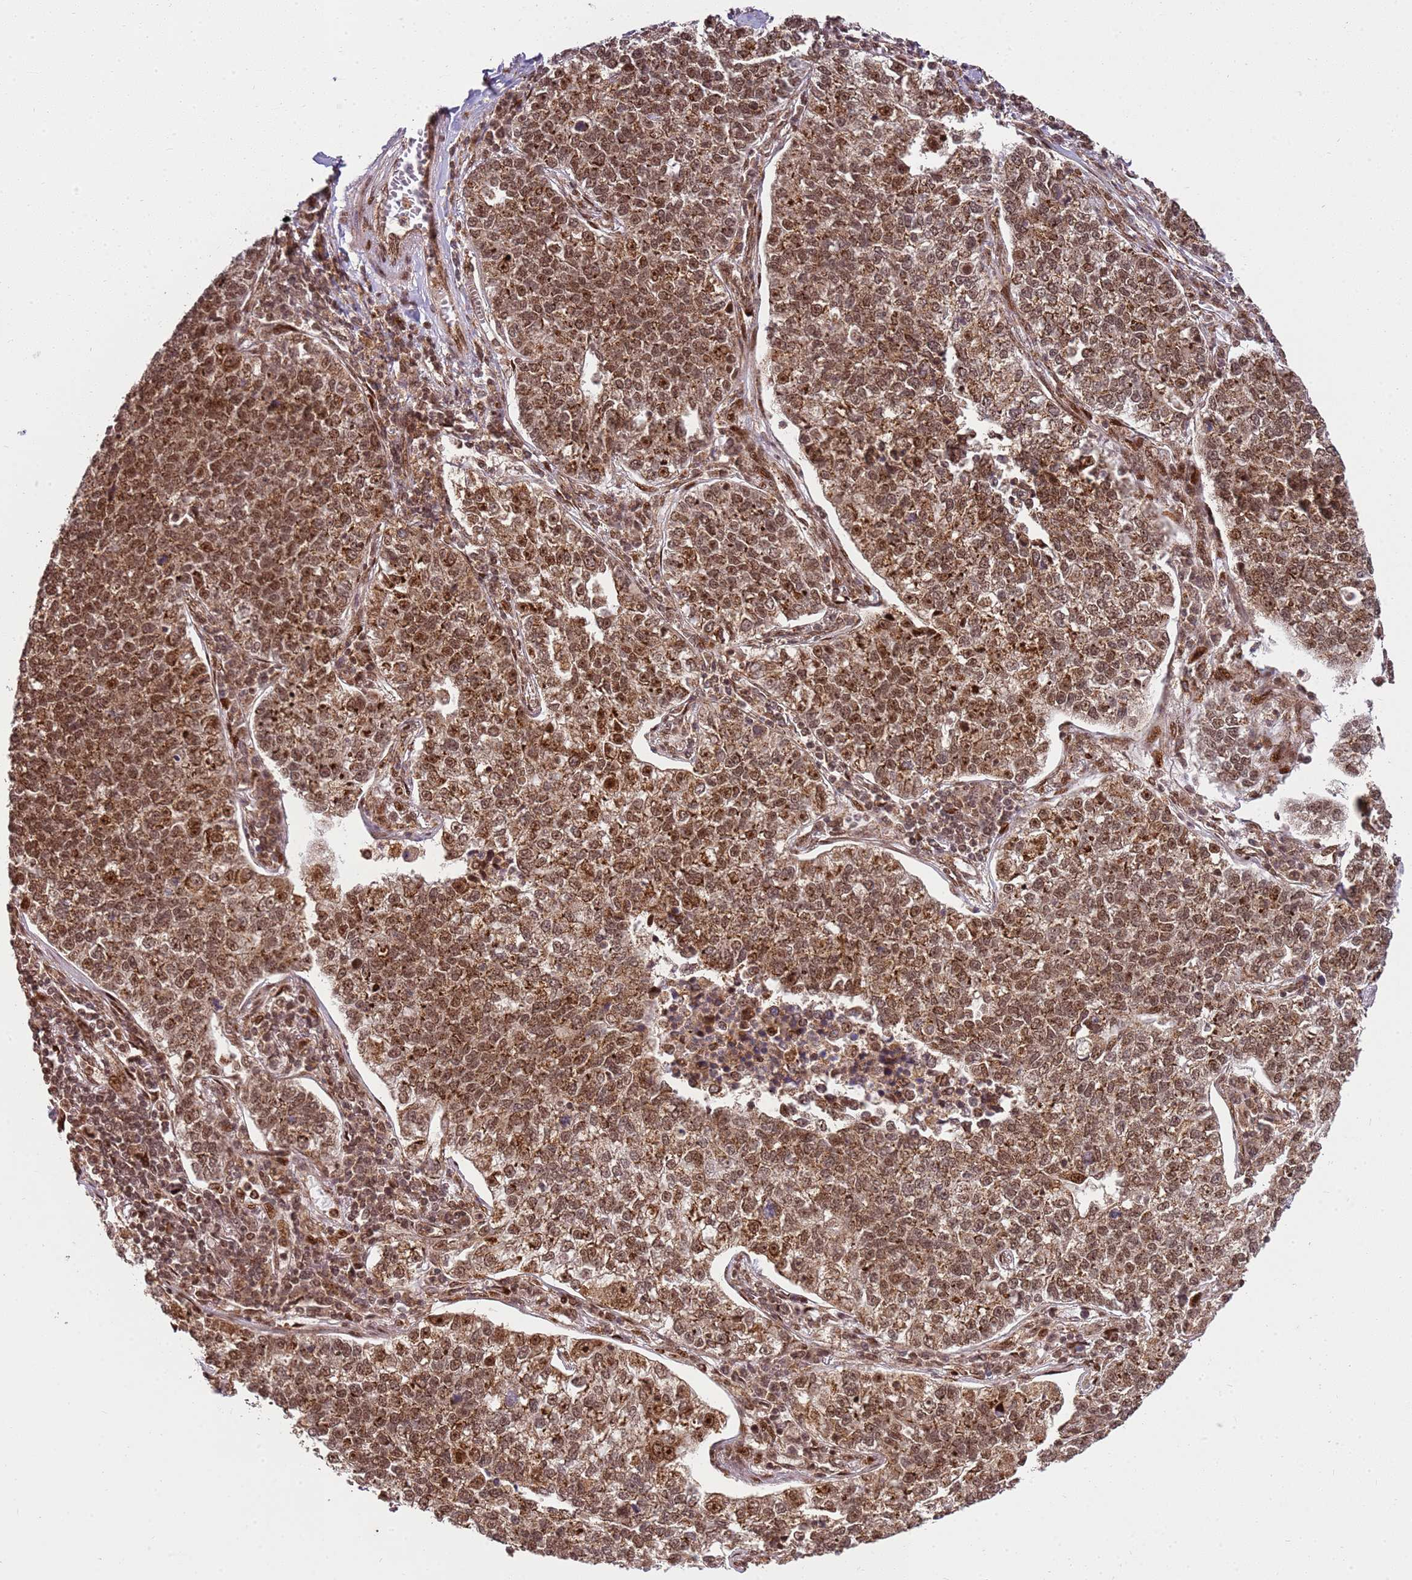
{"staining": {"intensity": "moderate", "quantity": ">75%", "location": "cytoplasmic/membranous,nuclear"}, "tissue": "lung cancer", "cell_type": "Tumor cells", "image_type": "cancer", "snomed": [{"axis": "morphology", "description": "Adenocarcinoma, NOS"}, {"axis": "topography", "description": "Lung"}], "caption": "The photomicrograph reveals staining of adenocarcinoma (lung), revealing moderate cytoplasmic/membranous and nuclear protein staining (brown color) within tumor cells.", "gene": "PEX14", "patient": {"sex": "male", "age": 49}}